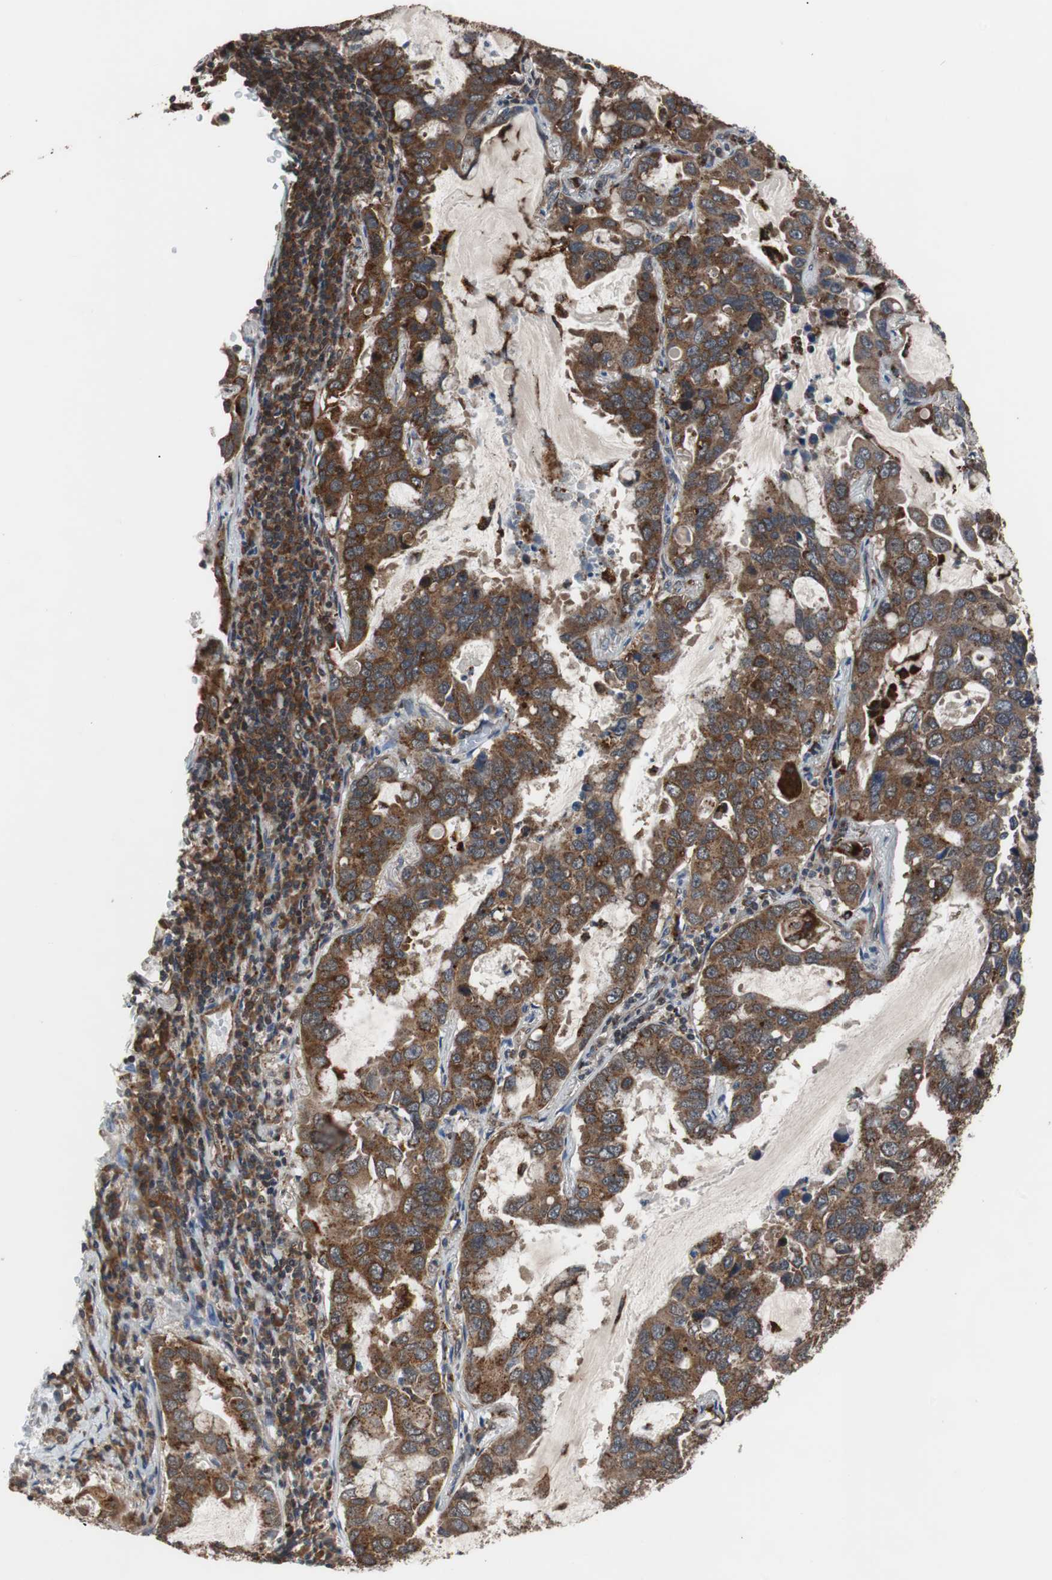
{"staining": {"intensity": "strong", "quantity": ">75%", "location": "cytoplasmic/membranous"}, "tissue": "lung cancer", "cell_type": "Tumor cells", "image_type": "cancer", "snomed": [{"axis": "morphology", "description": "Adenocarcinoma, NOS"}, {"axis": "topography", "description": "Lung"}], "caption": "The immunohistochemical stain highlights strong cytoplasmic/membranous staining in tumor cells of adenocarcinoma (lung) tissue.", "gene": "USP10", "patient": {"sex": "male", "age": 64}}